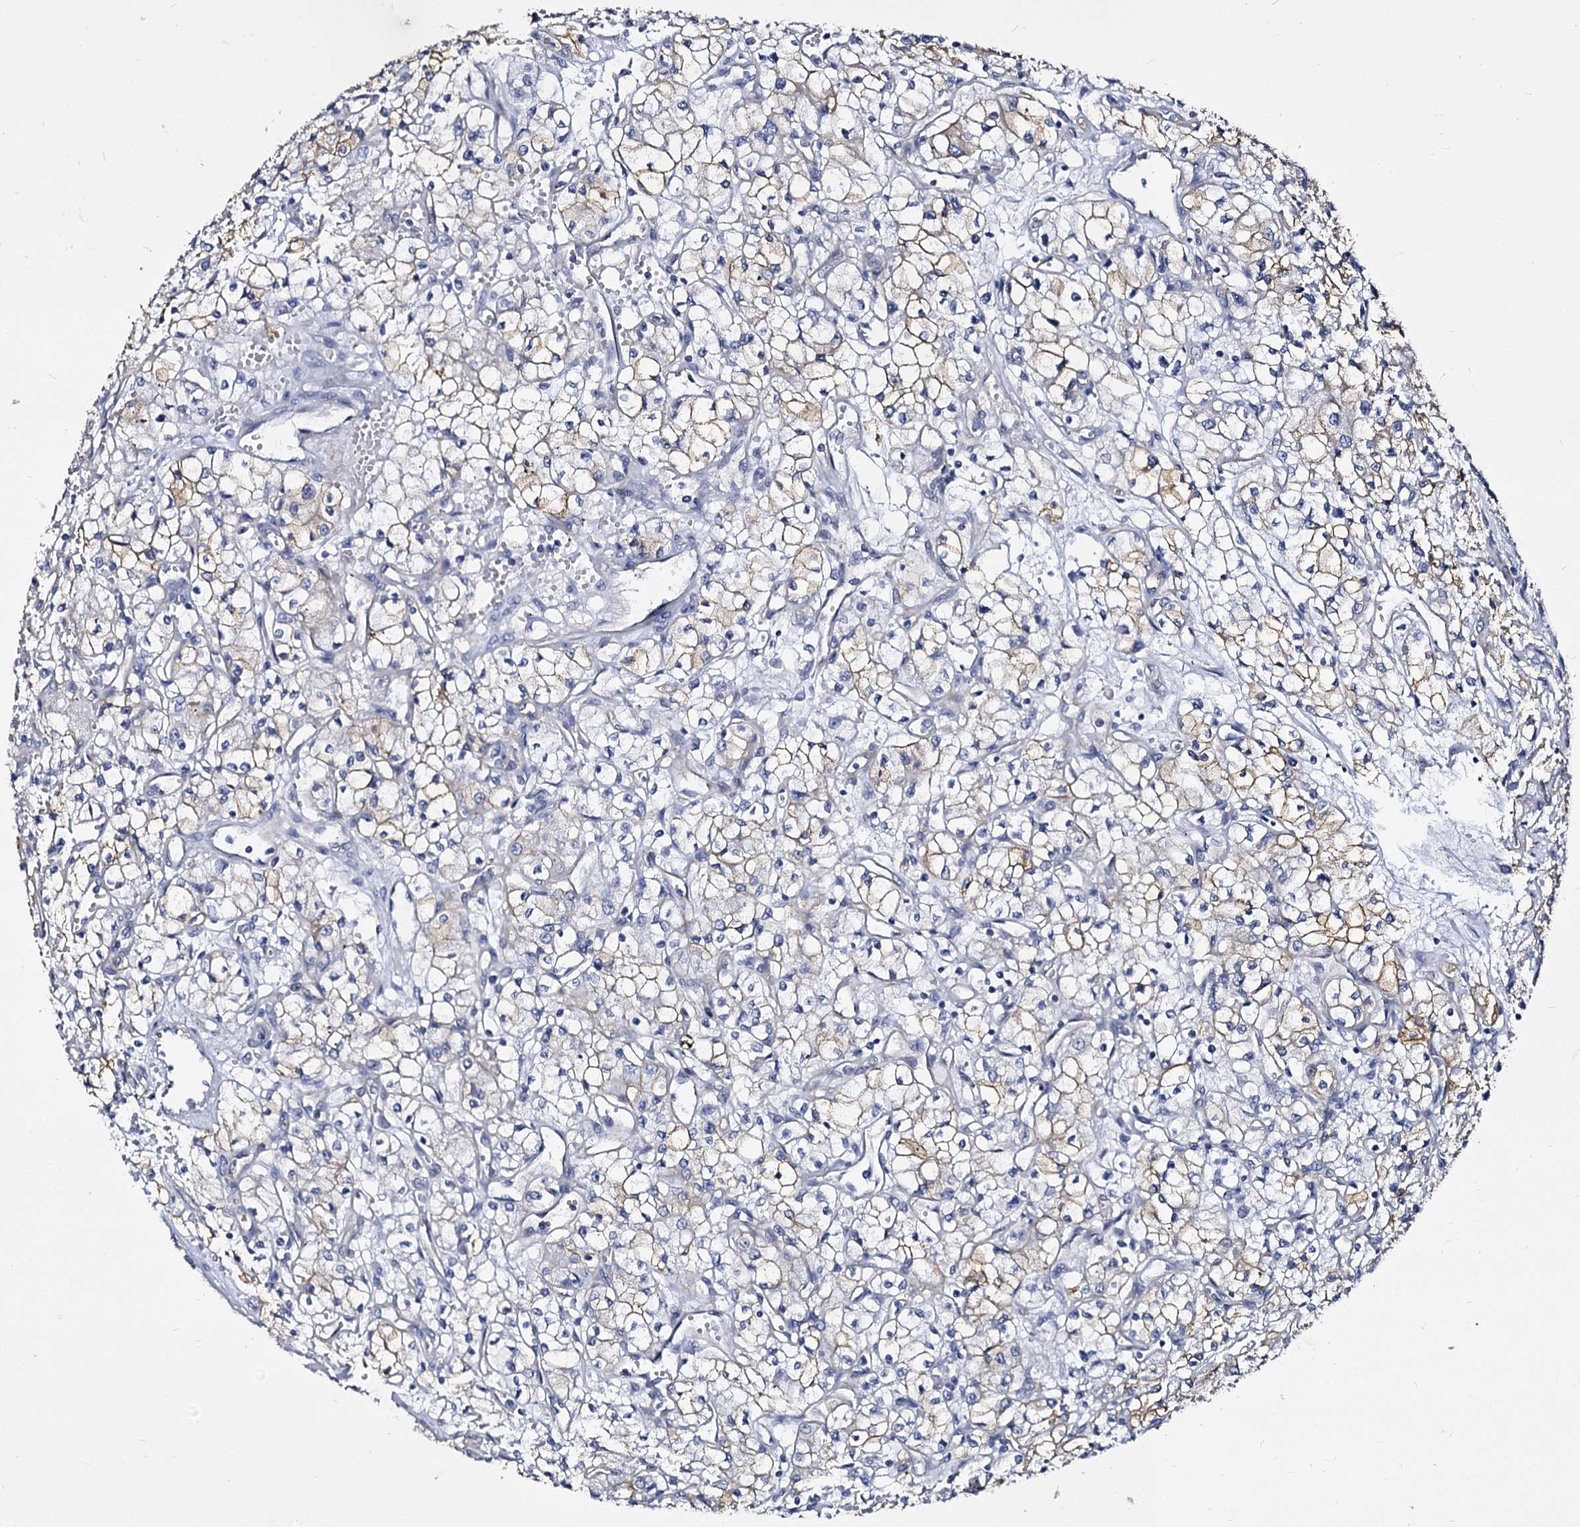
{"staining": {"intensity": "weak", "quantity": "25%-75%", "location": "cytoplasmic/membranous"}, "tissue": "renal cancer", "cell_type": "Tumor cells", "image_type": "cancer", "snomed": [{"axis": "morphology", "description": "Adenocarcinoma, NOS"}, {"axis": "topography", "description": "Kidney"}], "caption": "IHC image of neoplastic tissue: renal cancer stained using immunohistochemistry shows low levels of weak protein expression localized specifically in the cytoplasmic/membranous of tumor cells, appearing as a cytoplasmic/membranous brown color.", "gene": "CBFB", "patient": {"sex": "male", "age": 59}}